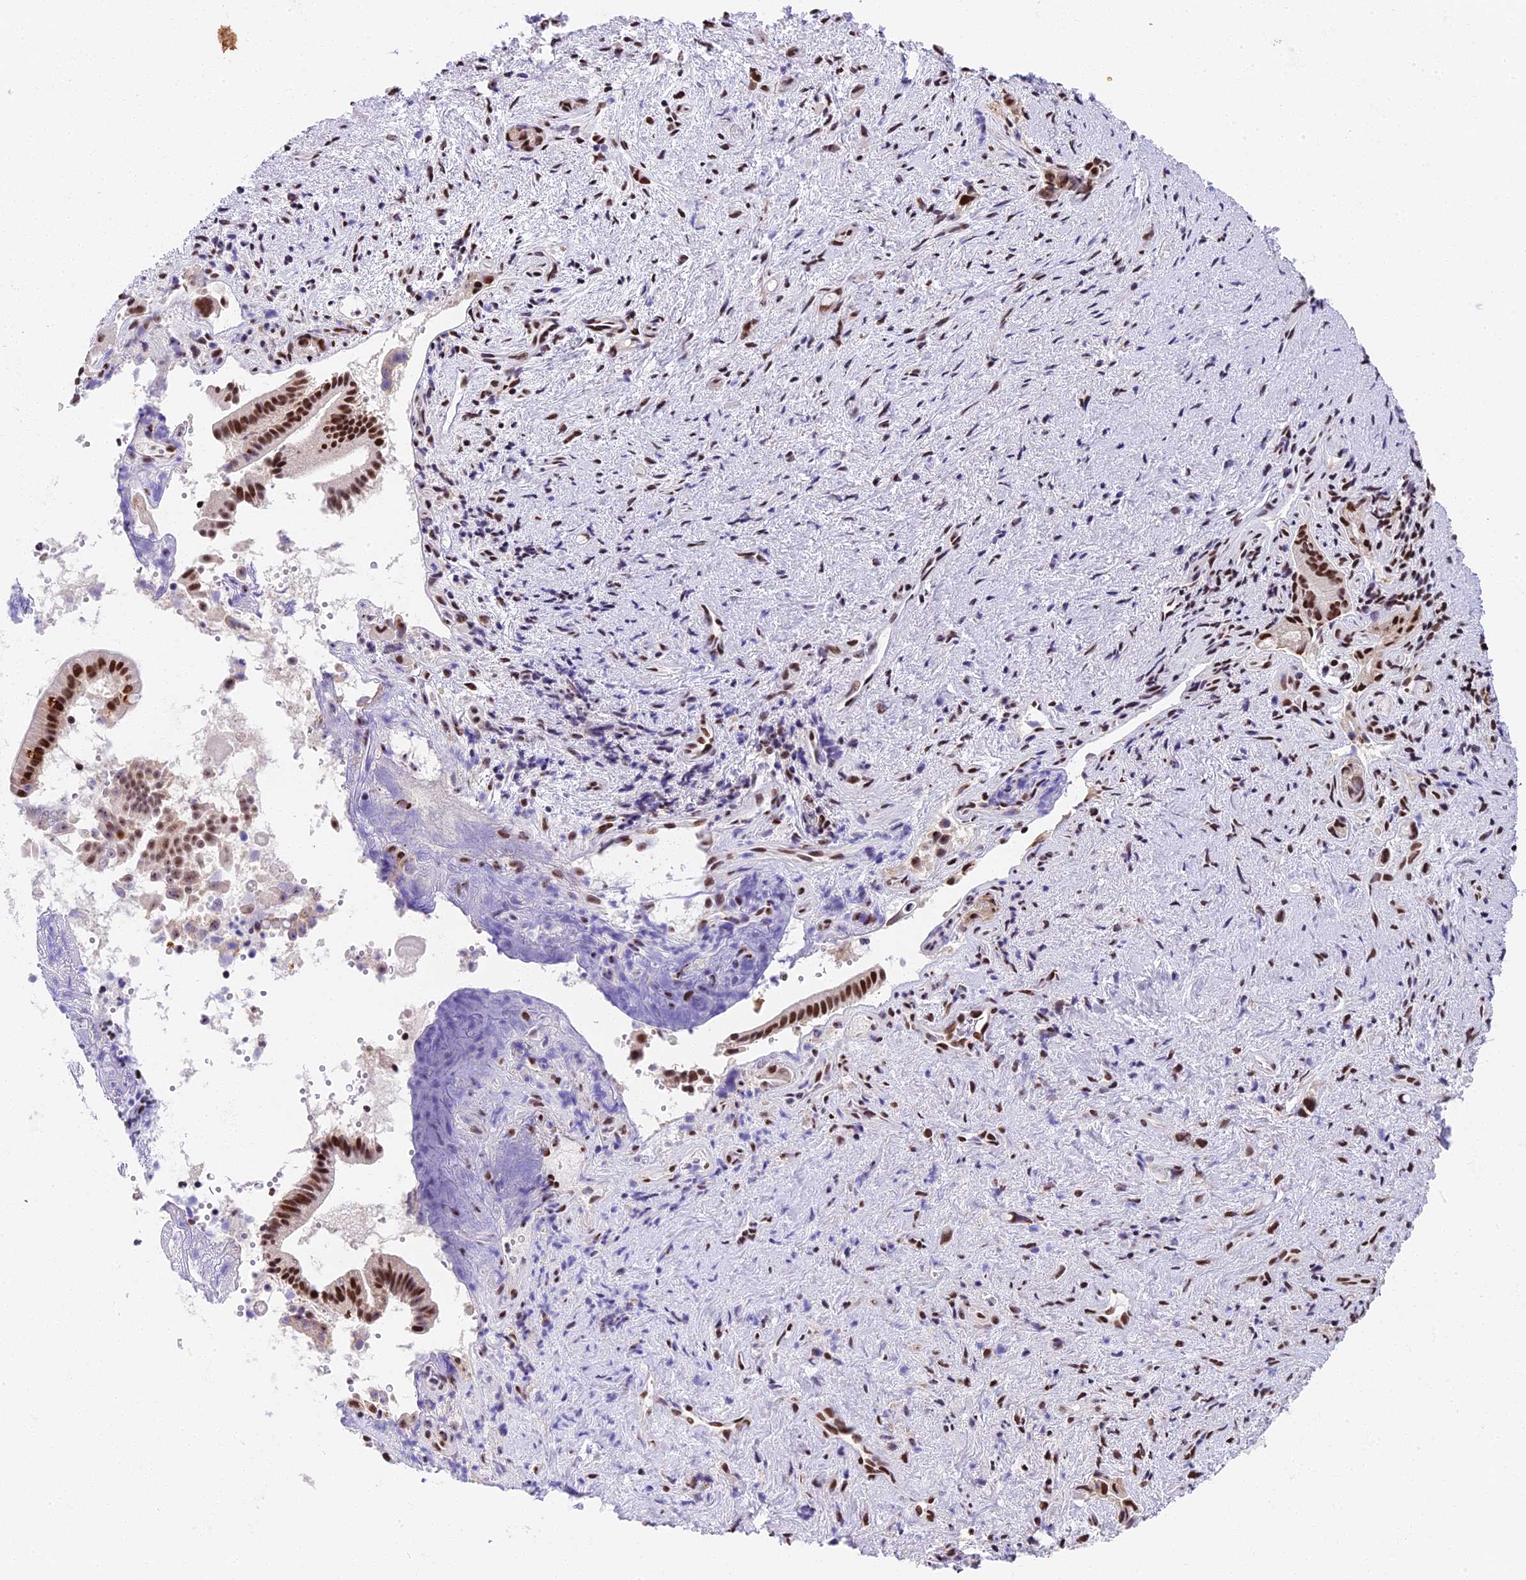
{"staining": {"intensity": "strong", "quantity": ">75%", "location": "nuclear"}, "tissue": "pancreatic cancer", "cell_type": "Tumor cells", "image_type": "cancer", "snomed": [{"axis": "morphology", "description": "Adenocarcinoma, NOS"}, {"axis": "topography", "description": "Pancreas"}], "caption": "Immunohistochemical staining of human adenocarcinoma (pancreatic) shows high levels of strong nuclear protein staining in approximately >75% of tumor cells. (DAB IHC, brown staining for protein, blue staining for nuclei).", "gene": "SBNO1", "patient": {"sex": "female", "age": 77}}